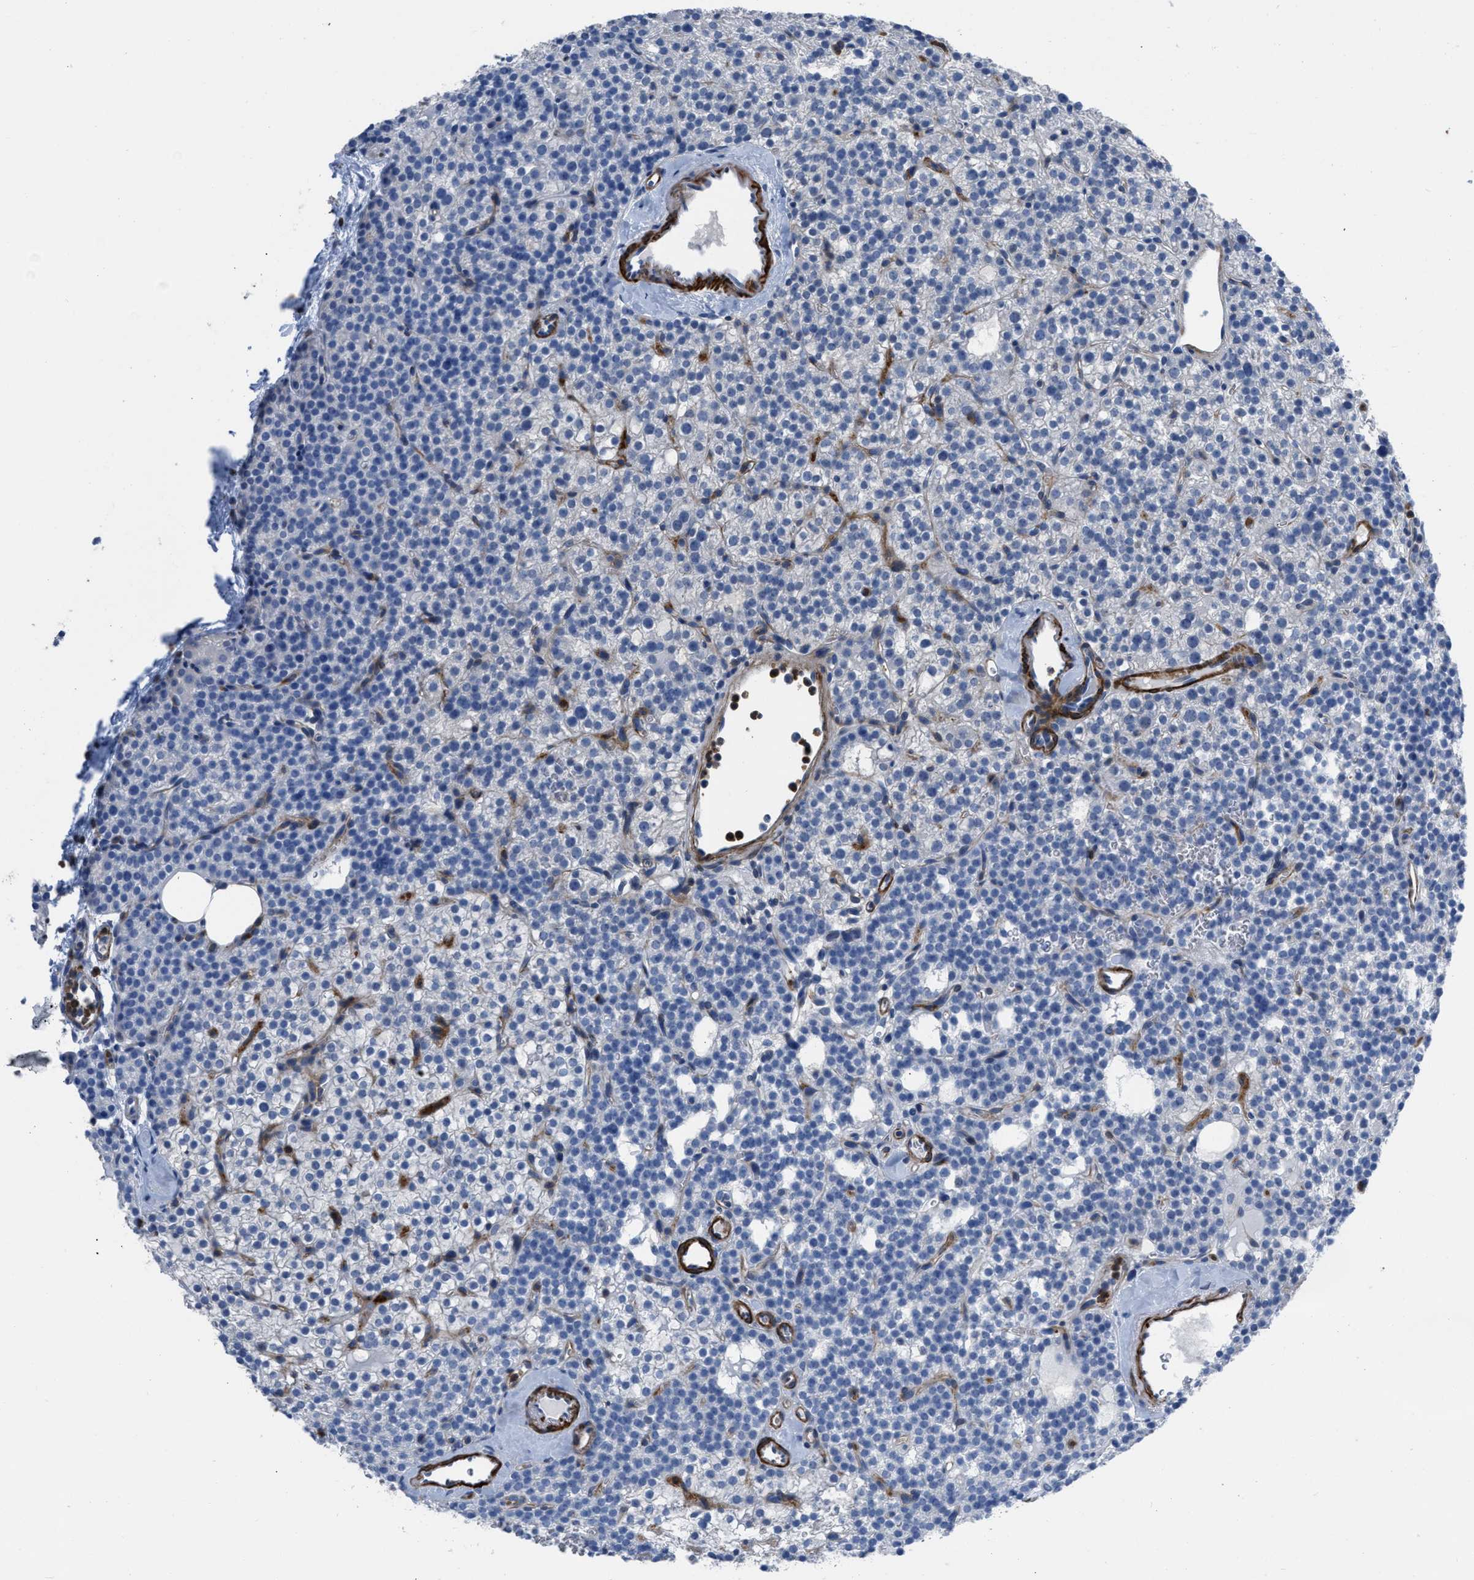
{"staining": {"intensity": "negative", "quantity": "none", "location": "none"}, "tissue": "parathyroid gland", "cell_type": "Glandular cells", "image_type": "normal", "snomed": [{"axis": "morphology", "description": "Normal tissue, NOS"}, {"axis": "morphology", "description": "Adenoma, NOS"}, {"axis": "topography", "description": "Parathyroid gland"}], "caption": "The photomicrograph shows no staining of glandular cells in unremarkable parathyroid gland. (Stains: DAB immunohistochemistry (IHC) with hematoxylin counter stain, Microscopy: brightfield microscopy at high magnification).", "gene": "PRMT2", "patient": {"sex": "female", "age": 74}}